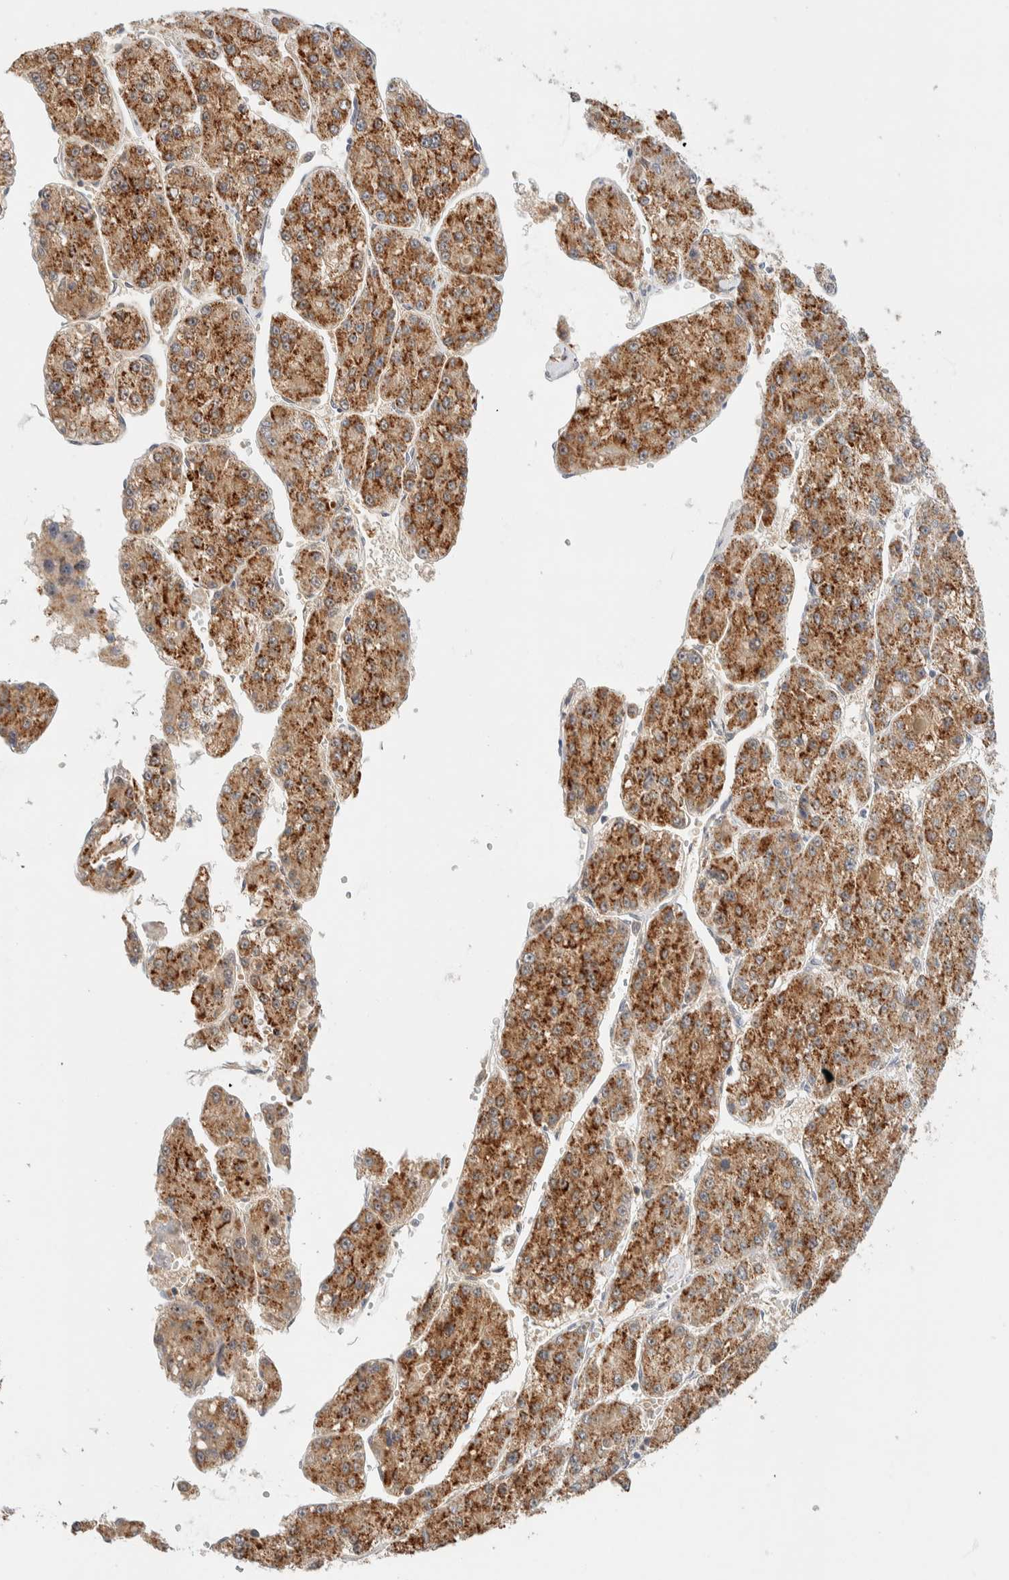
{"staining": {"intensity": "strong", "quantity": ">75%", "location": "cytoplasmic/membranous"}, "tissue": "liver cancer", "cell_type": "Tumor cells", "image_type": "cancer", "snomed": [{"axis": "morphology", "description": "Carcinoma, Hepatocellular, NOS"}, {"axis": "topography", "description": "Liver"}], "caption": "Strong cytoplasmic/membranous positivity for a protein is seen in approximately >75% of tumor cells of hepatocellular carcinoma (liver) using immunohistochemistry.", "gene": "HDHD3", "patient": {"sex": "female", "age": 73}}